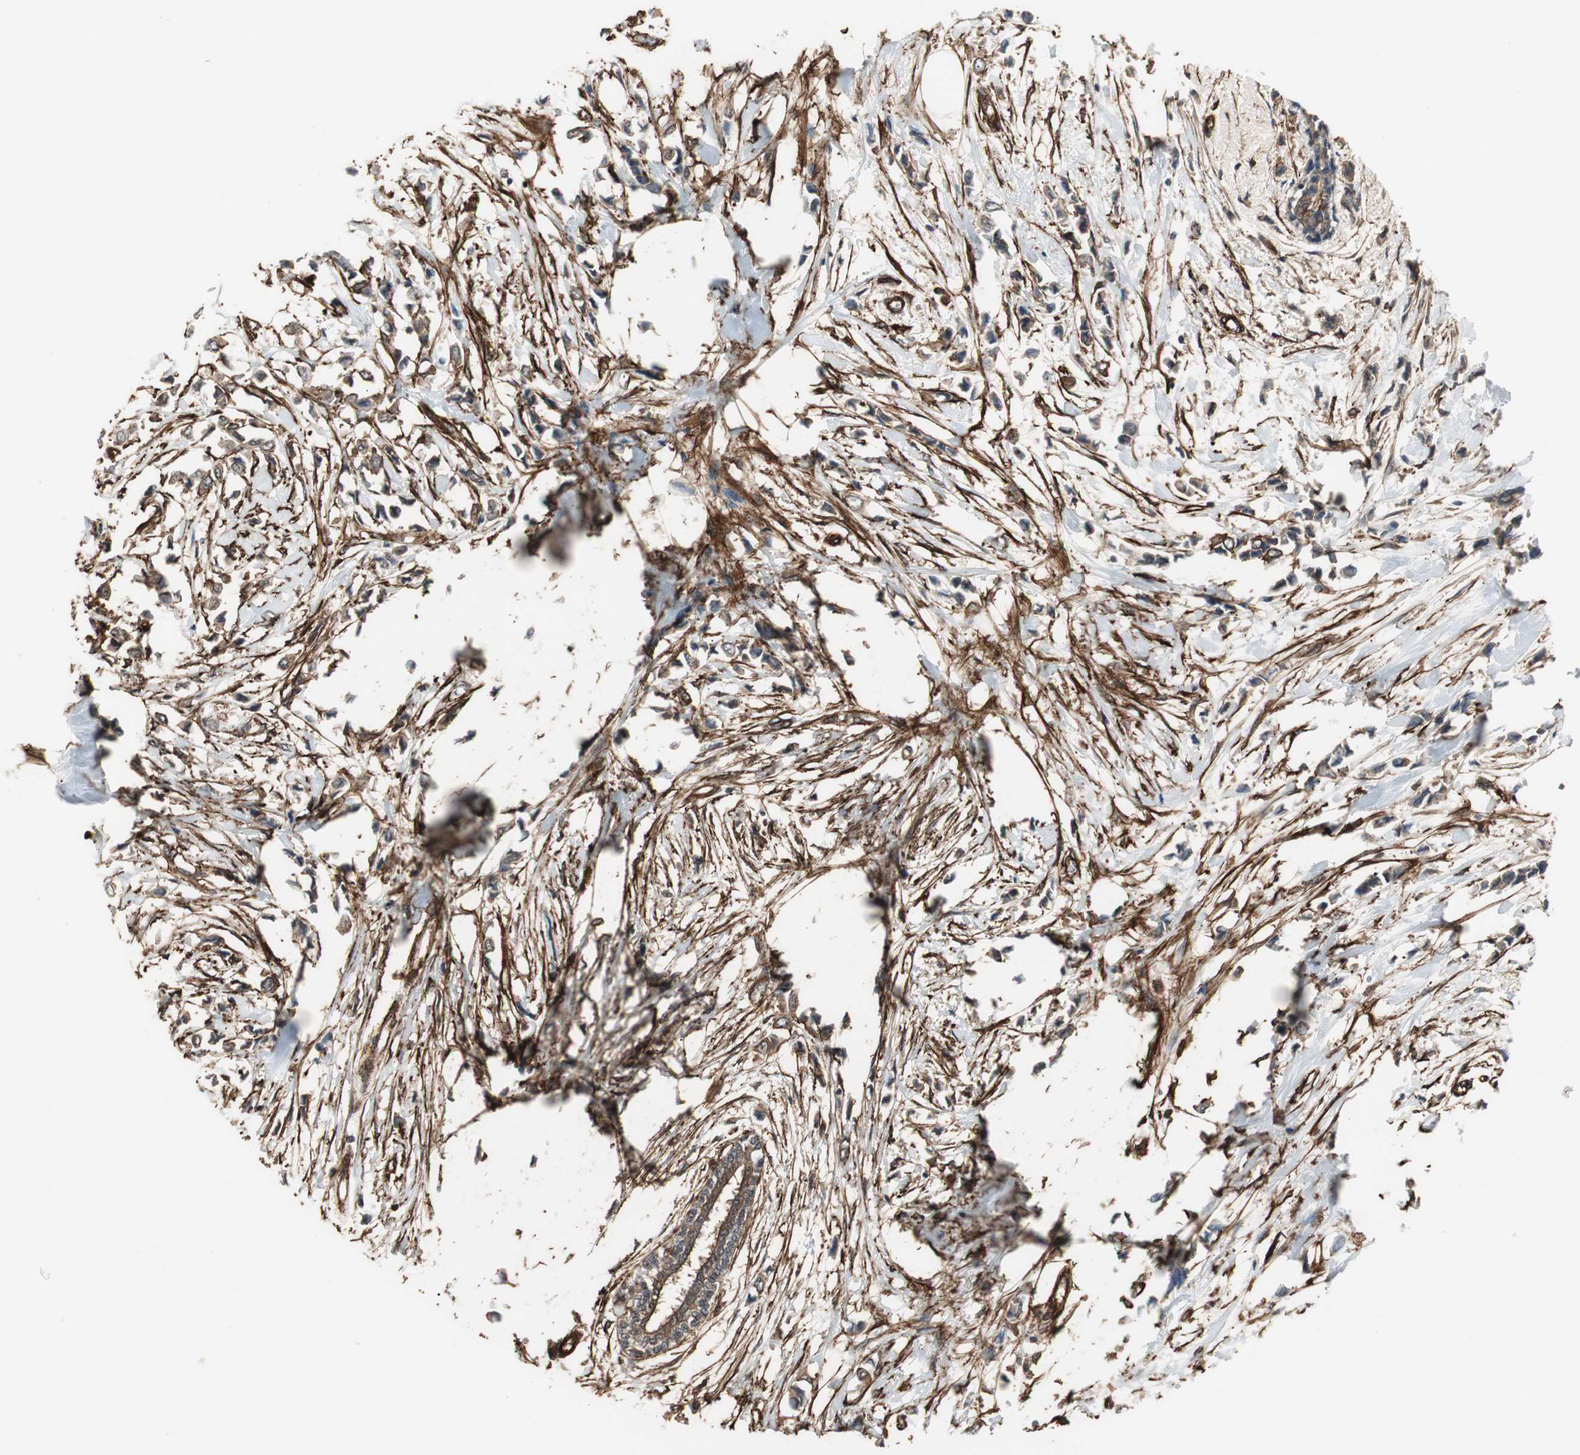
{"staining": {"intensity": "weak", "quantity": ">75%", "location": "cytoplasmic/membranous"}, "tissue": "breast cancer", "cell_type": "Tumor cells", "image_type": "cancer", "snomed": [{"axis": "morphology", "description": "Lobular carcinoma"}, {"axis": "topography", "description": "Breast"}], "caption": "High-magnification brightfield microscopy of breast cancer (lobular carcinoma) stained with DAB (3,3'-diaminobenzidine) (brown) and counterstained with hematoxylin (blue). tumor cells exhibit weak cytoplasmic/membranous positivity is seen in approximately>75% of cells. The protein is stained brown, and the nuclei are stained in blue (DAB (3,3'-diaminobenzidine) IHC with brightfield microscopy, high magnification).", "gene": "PTPN11", "patient": {"sex": "female", "age": 51}}